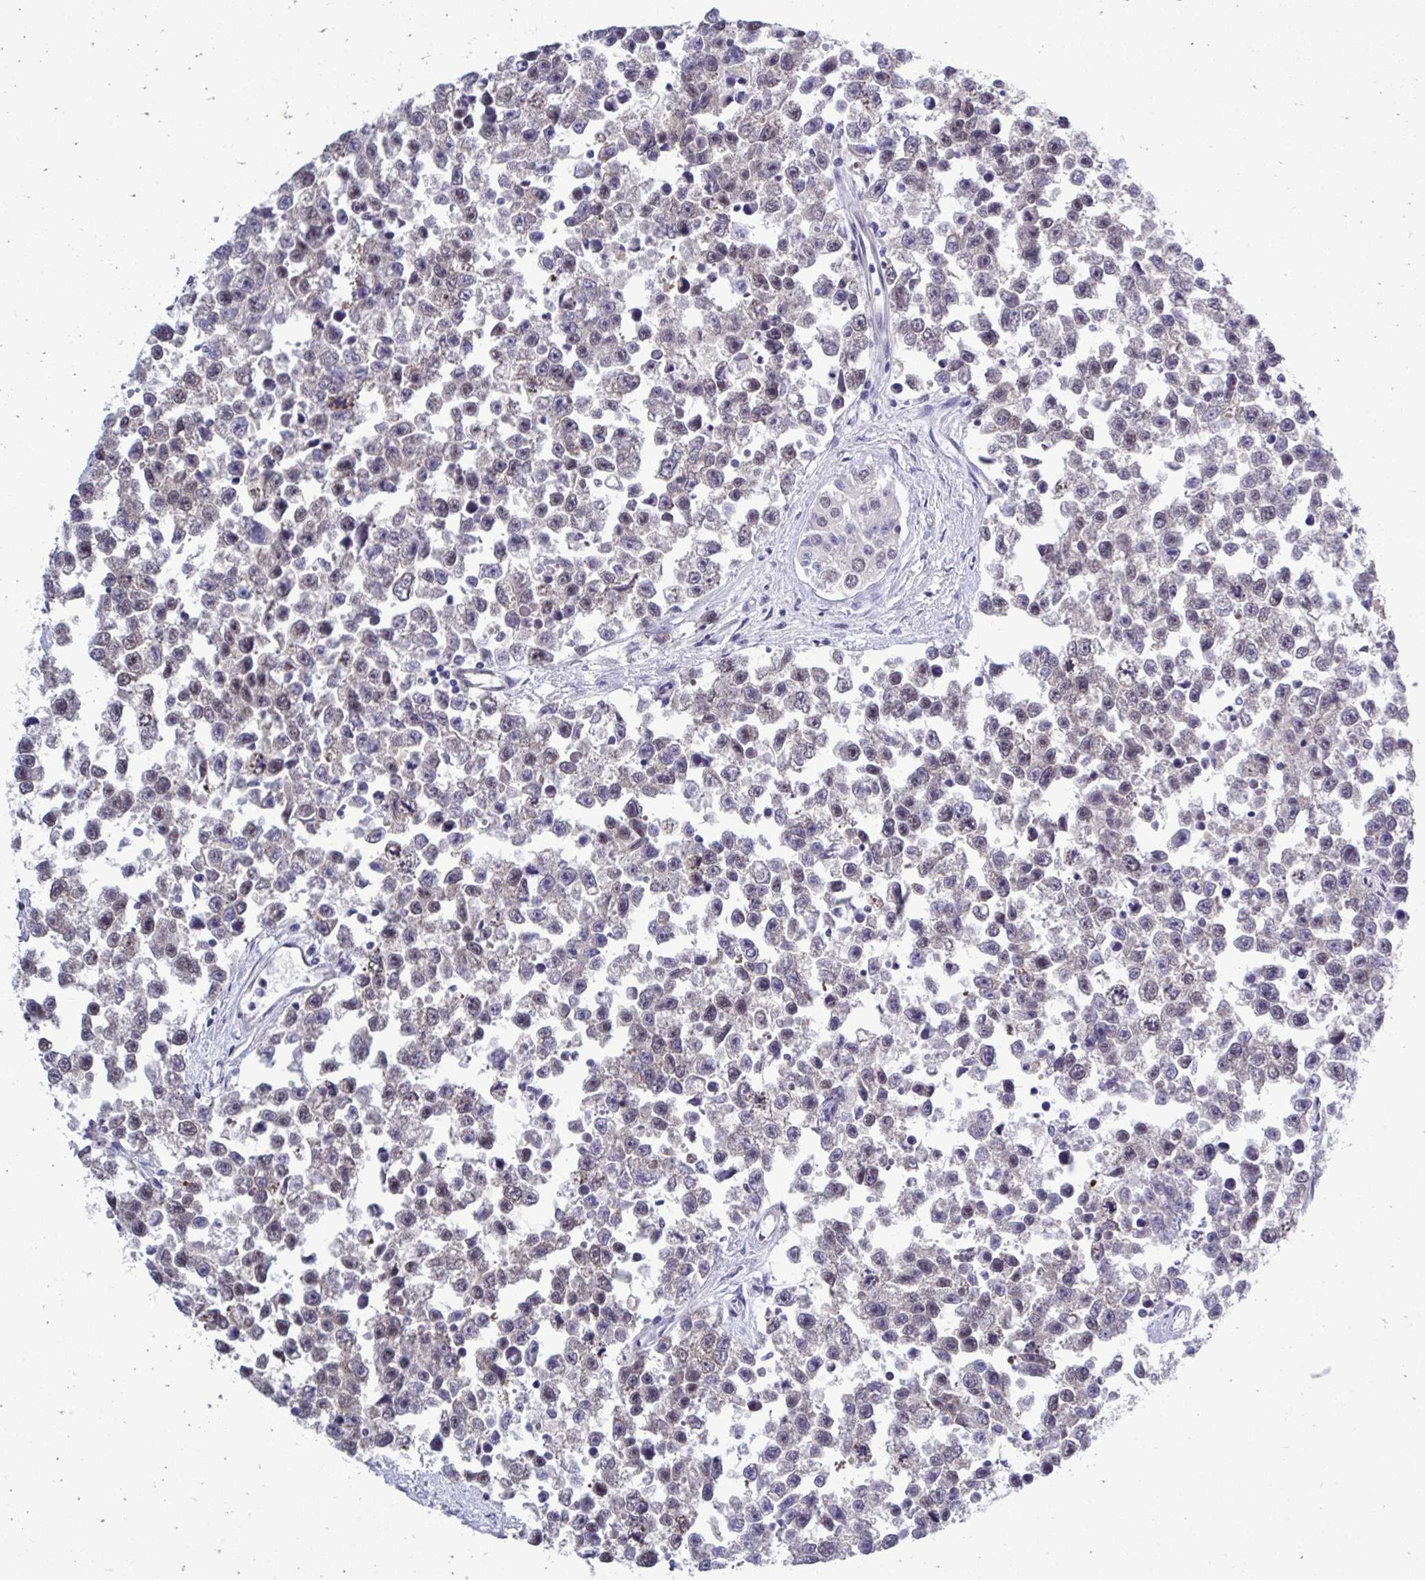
{"staining": {"intensity": "negative", "quantity": "none", "location": "none"}, "tissue": "testis cancer", "cell_type": "Tumor cells", "image_type": "cancer", "snomed": [{"axis": "morphology", "description": "Seminoma, NOS"}, {"axis": "topography", "description": "Testis"}], "caption": "Immunohistochemical staining of seminoma (testis) displays no significant positivity in tumor cells. (DAB IHC with hematoxylin counter stain).", "gene": "SELENON", "patient": {"sex": "male", "age": 26}}